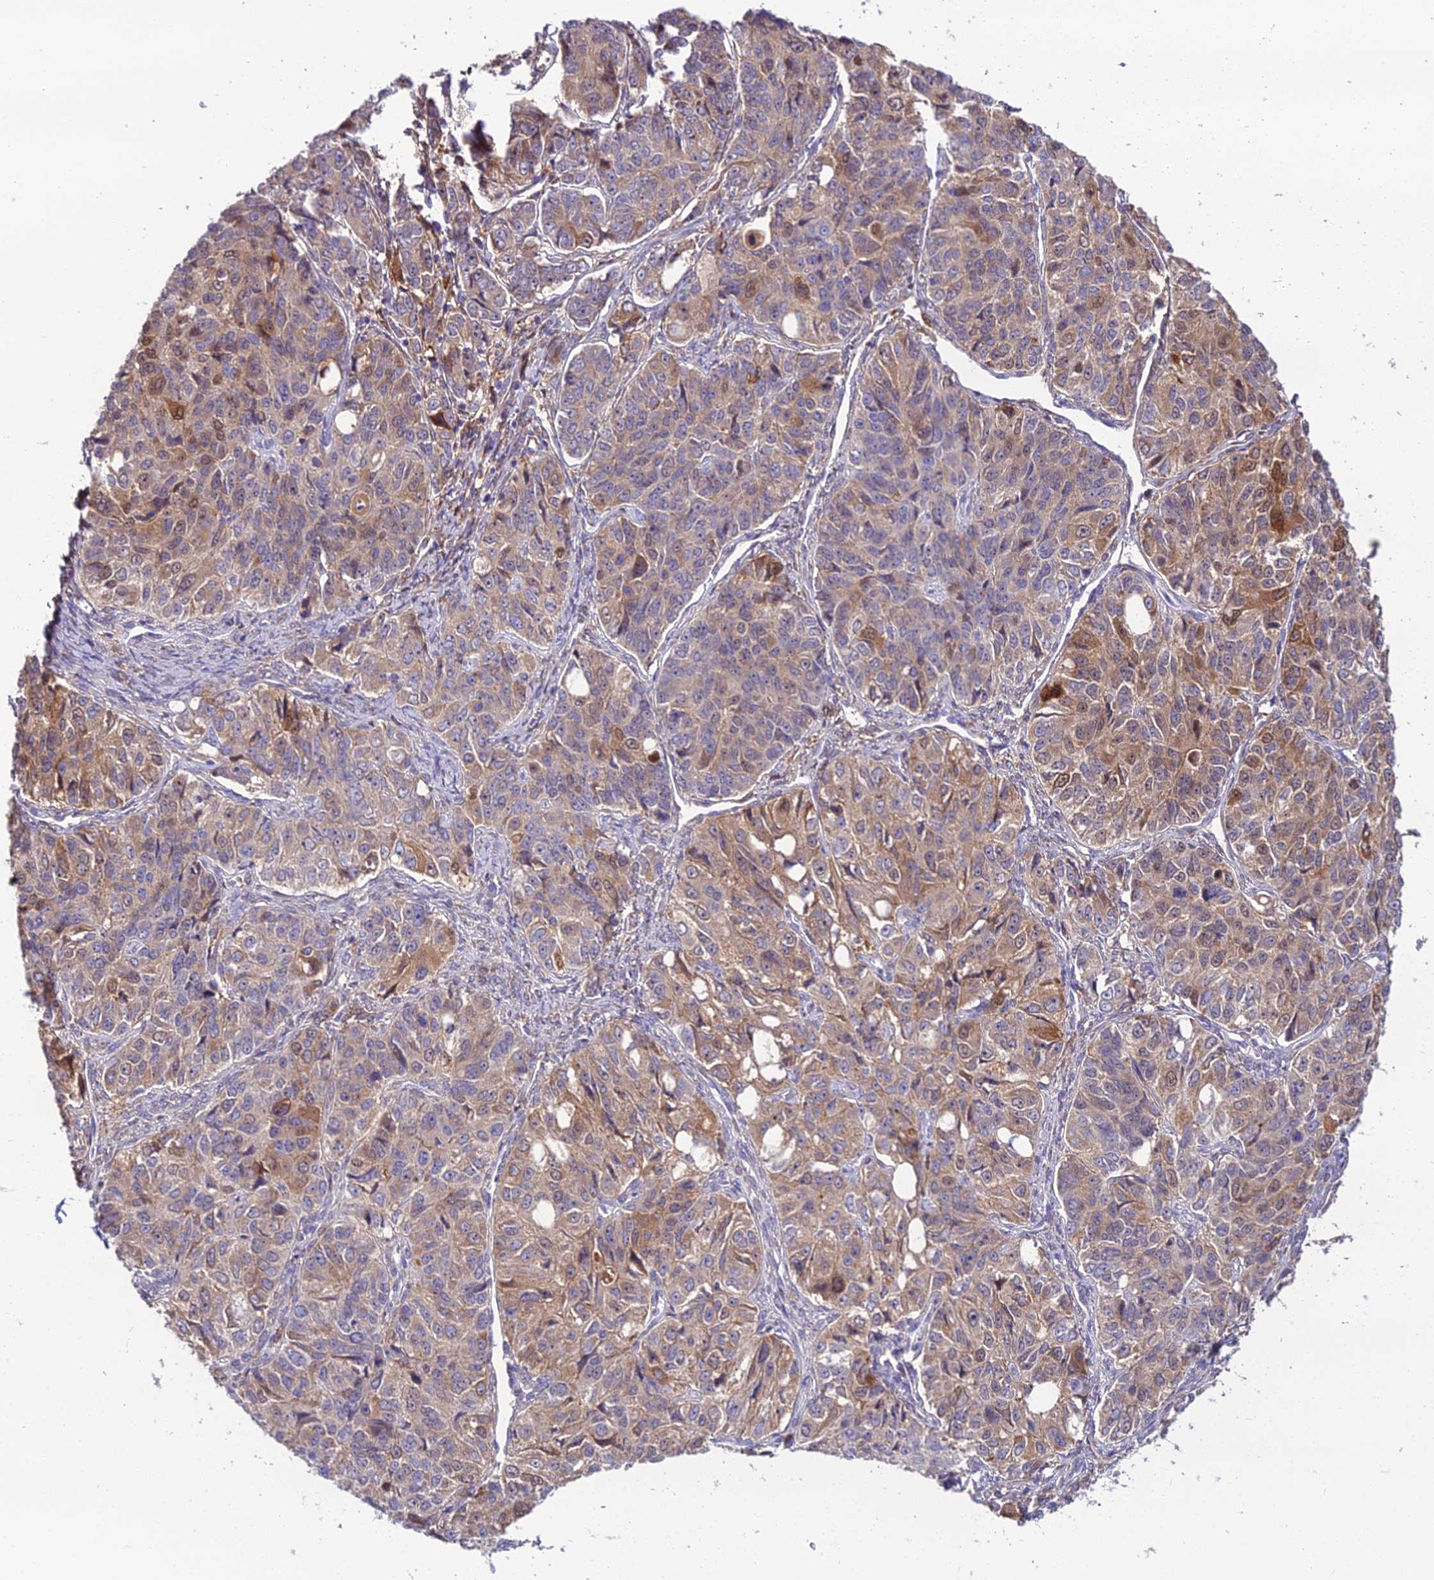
{"staining": {"intensity": "moderate", "quantity": "25%-75%", "location": "cytoplasmic/membranous,nuclear"}, "tissue": "ovarian cancer", "cell_type": "Tumor cells", "image_type": "cancer", "snomed": [{"axis": "morphology", "description": "Carcinoma, endometroid"}, {"axis": "topography", "description": "Ovary"}], "caption": "A brown stain shows moderate cytoplasmic/membranous and nuclear expression of a protein in human ovarian cancer (endometroid carcinoma) tumor cells.", "gene": "MB21D2", "patient": {"sex": "female", "age": 51}}